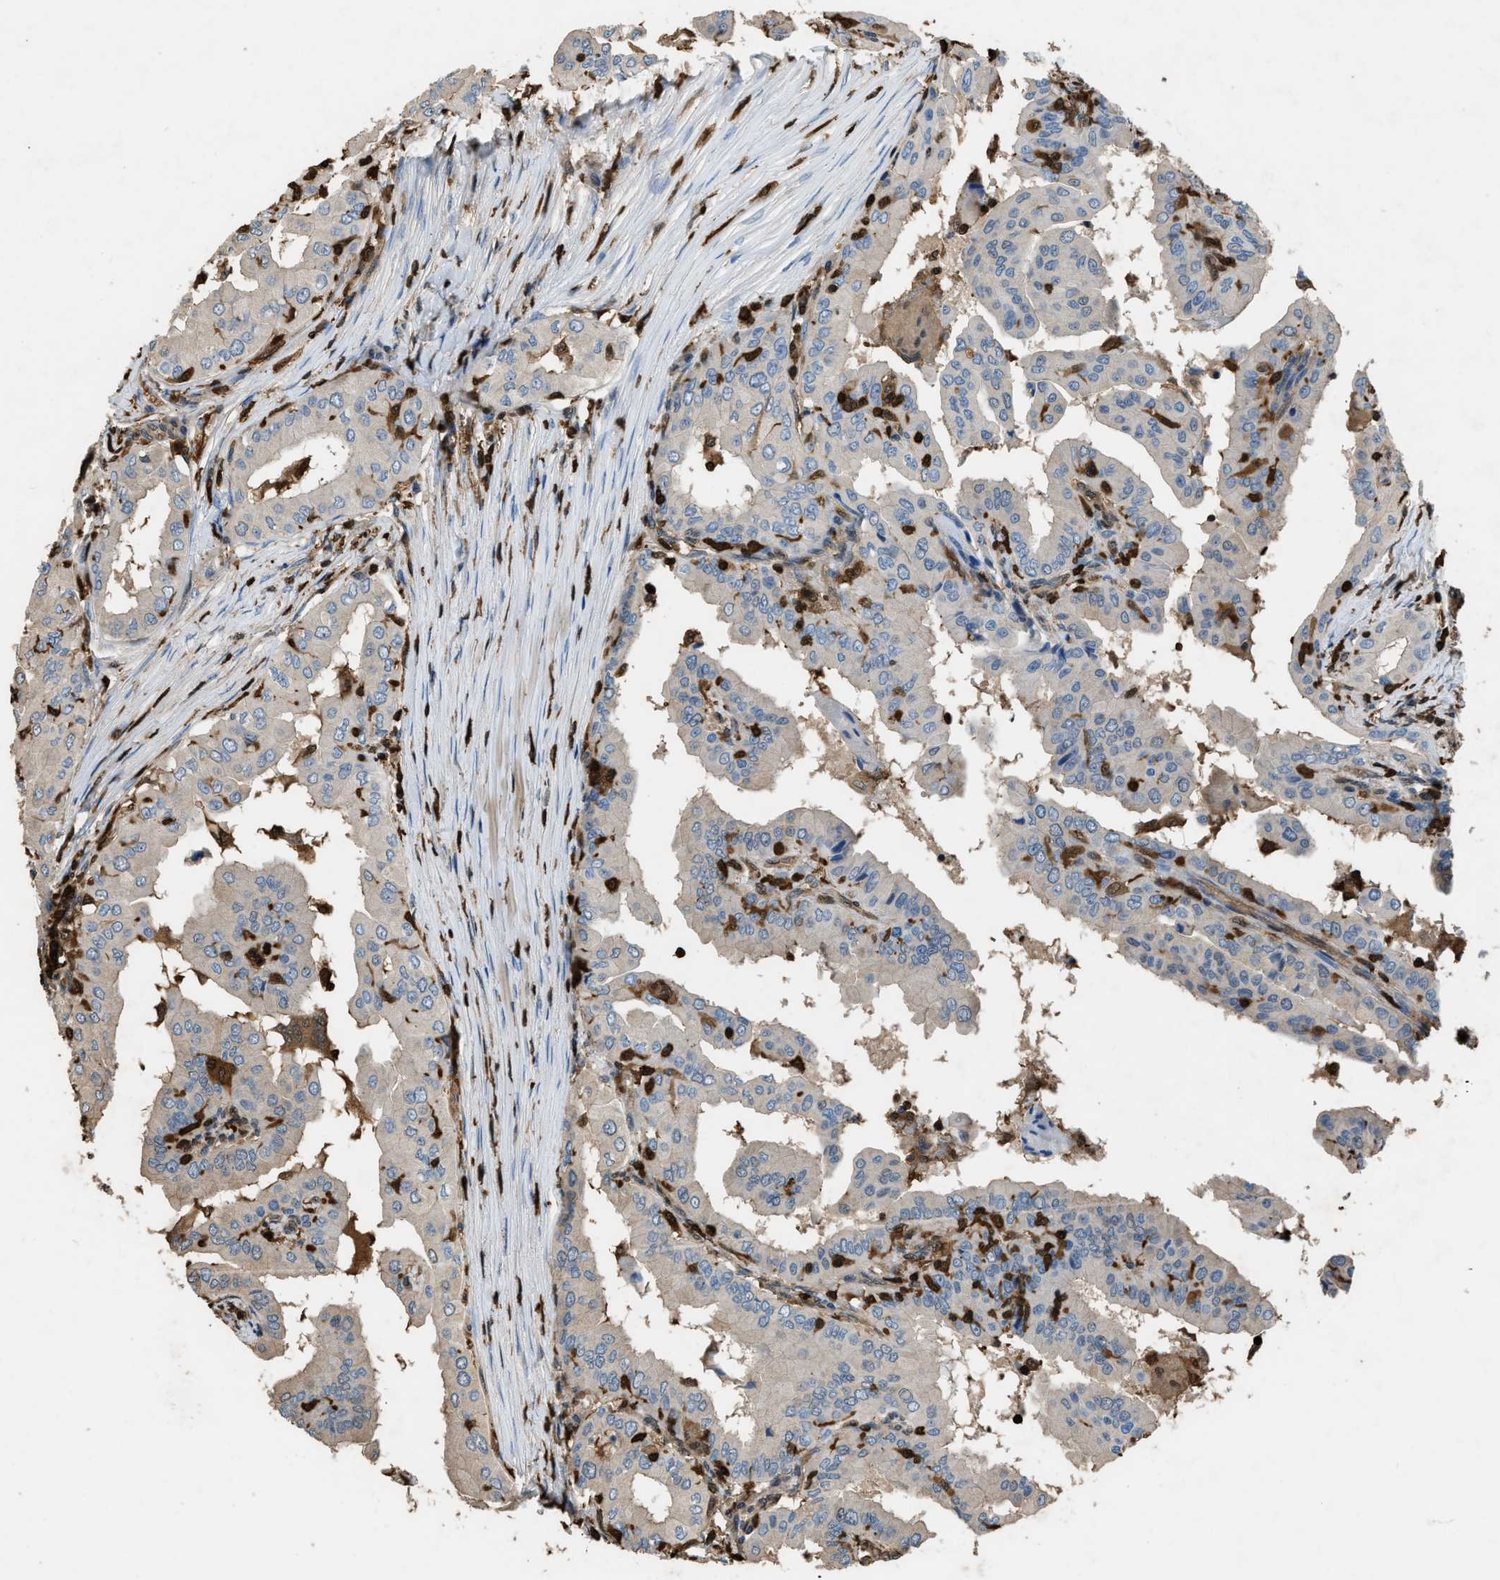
{"staining": {"intensity": "negative", "quantity": "none", "location": "none"}, "tissue": "thyroid cancer", "cell_type": "Tumor cells", "image_type": "cancer", "snomed": [{"axis": "morphology", "description": "Papillary adenocarcinoma, NOS"}, {"axis": "topography", "description": "Thyroid gland"}], "caption": "Protein analysis of thyroid cancer (papillary adenocarcinoma) reveals no significant positivity in tumor cells. Brightfield microscopy of immunohistochemistry stained with DAB (3,3'-diaminobenzidine) (brown) and hematoxylin (blue), captured at high magnification.", "gene": "ARHGDIB", "patient": {"sex": "male", "age": 33}}